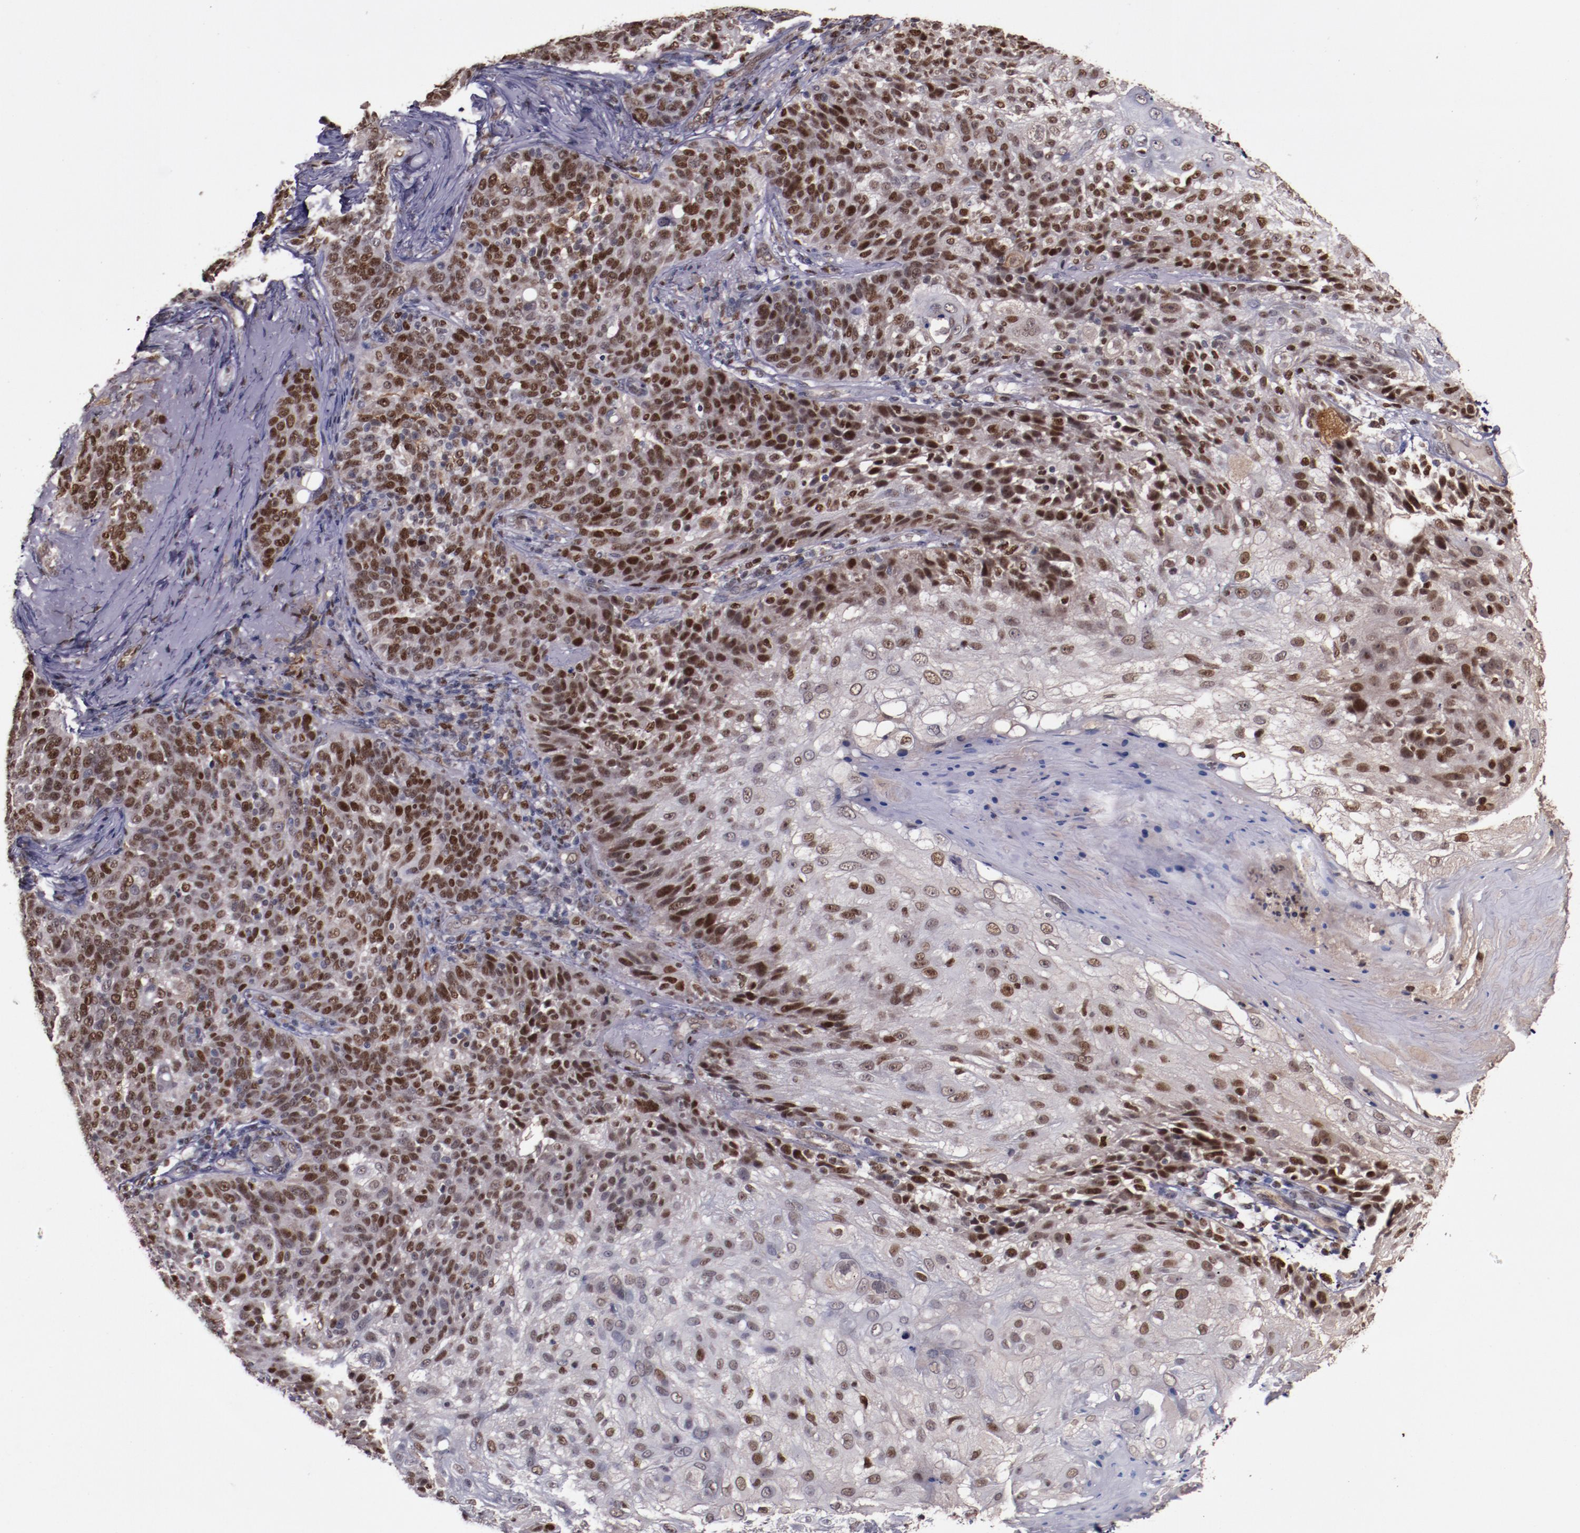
{"staining": {"intensity": "strong", "quantity": ">75%", "location": "nuclear"}, "tissue": "skin cancer", "cell_type": "Tumor cells", "image_type": "cancer", "snomed": [{"axis": "morphology", "description": "Normal tissue, NOS"}, {"axis": "morphology", "description": "Squamous cell carcinoma, NOS"}, {"axis": "topography", "description": "Skin"}], "caption": "A histopathology image showing strong nuclear staining in about >75% of tumor cells in skin cancer (squamous cell carcinoma), as visualized by brown immunohistochemical staining.", "gene": "CHEK2", "patient": {"sex": "female", "age": 83}}